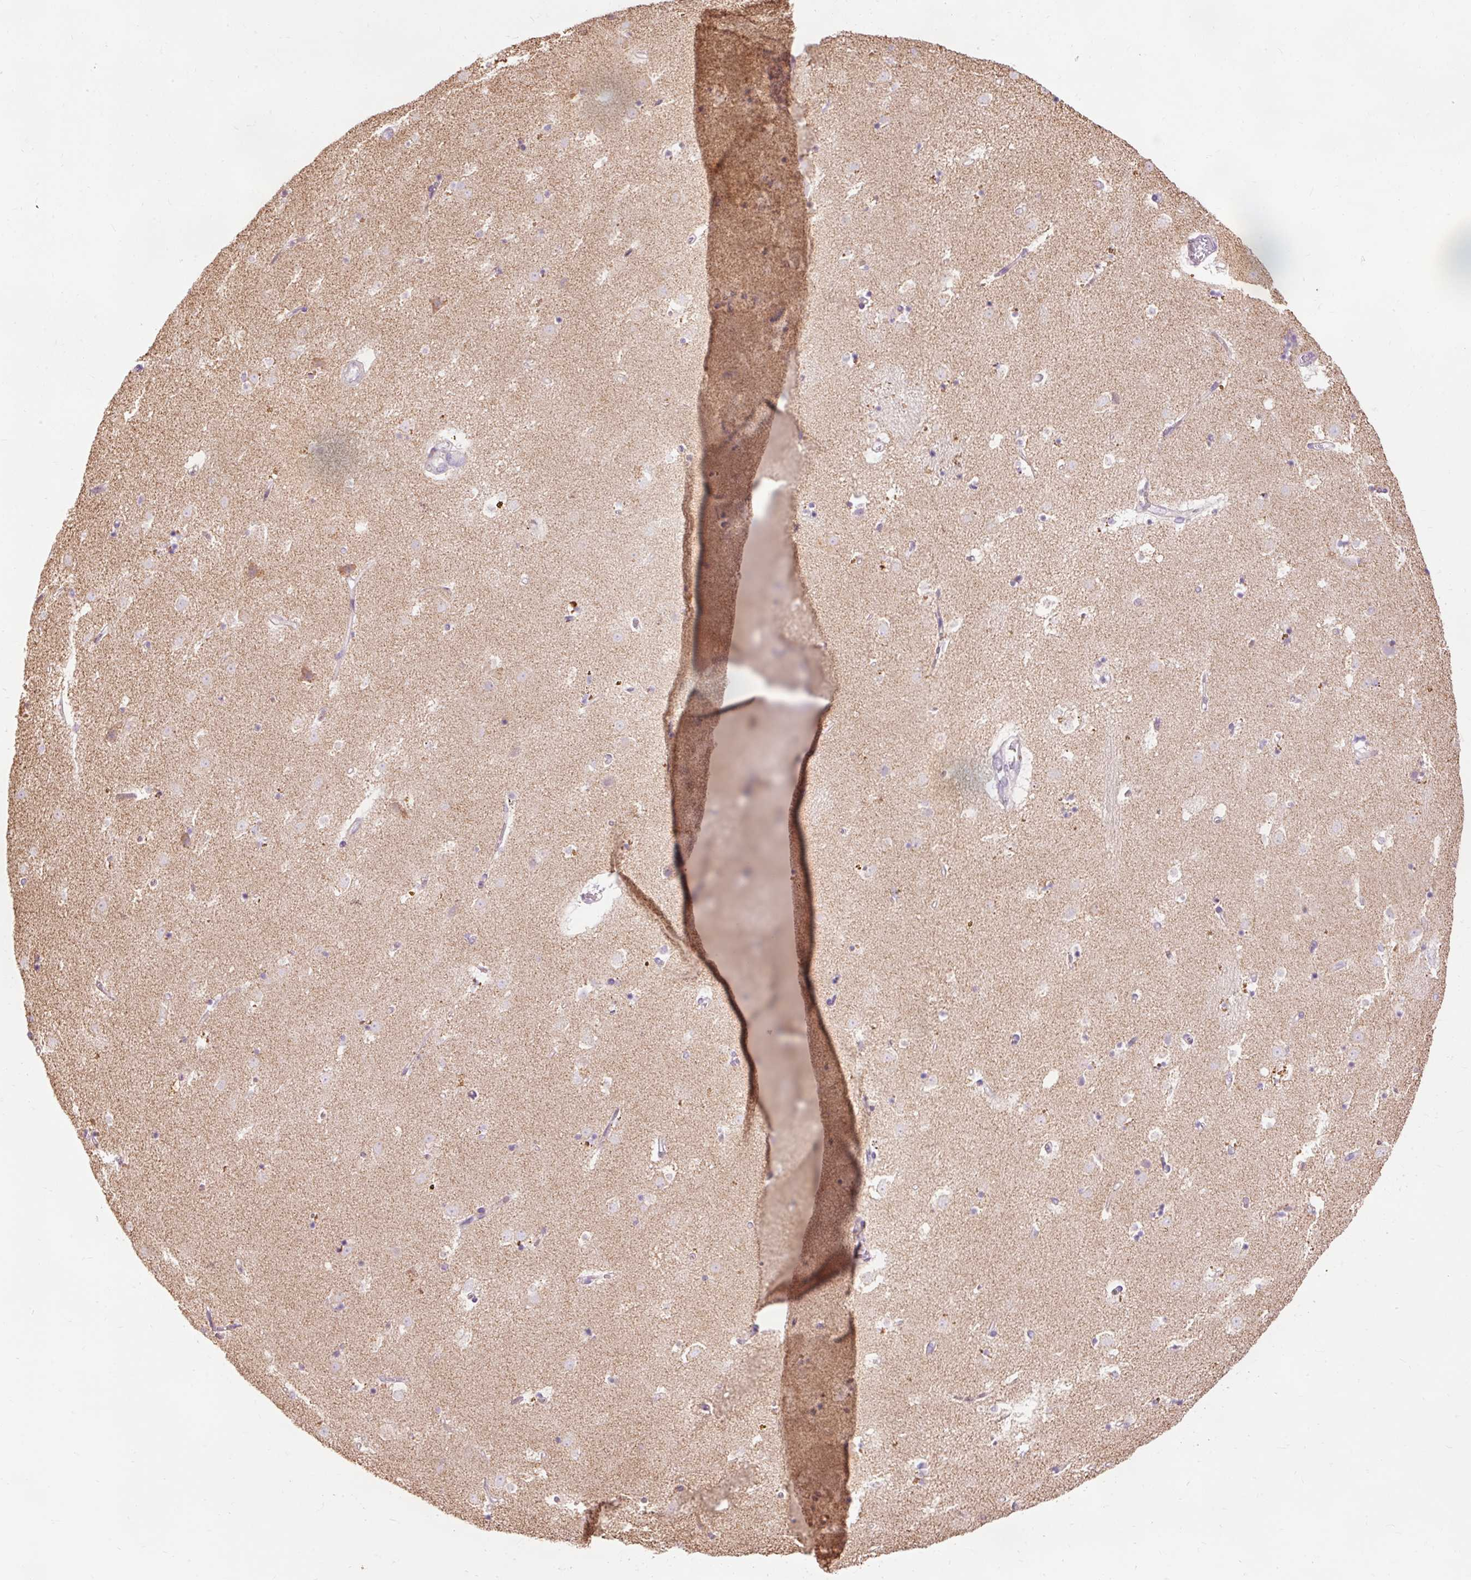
{"staining": {"intensity": "weak", "quantity": "<25%", "location": "cytoplasmic/membranous"}, "tissue": "caudate", "cell_type": "Glial cells", "image_type": "normal", "snomed": [{"axis": "morphology", "description": "Normal tissue, NOS"}, {"axis": "topography", "description": "Lateral ventricle wall"}], "caption": "This is an immunohistochemistry histopathology image of unremarkable human caudate. There is no expression in glial cells.", "gene": "PRDX5", "patient": {"sex": "male", "age": 58}}